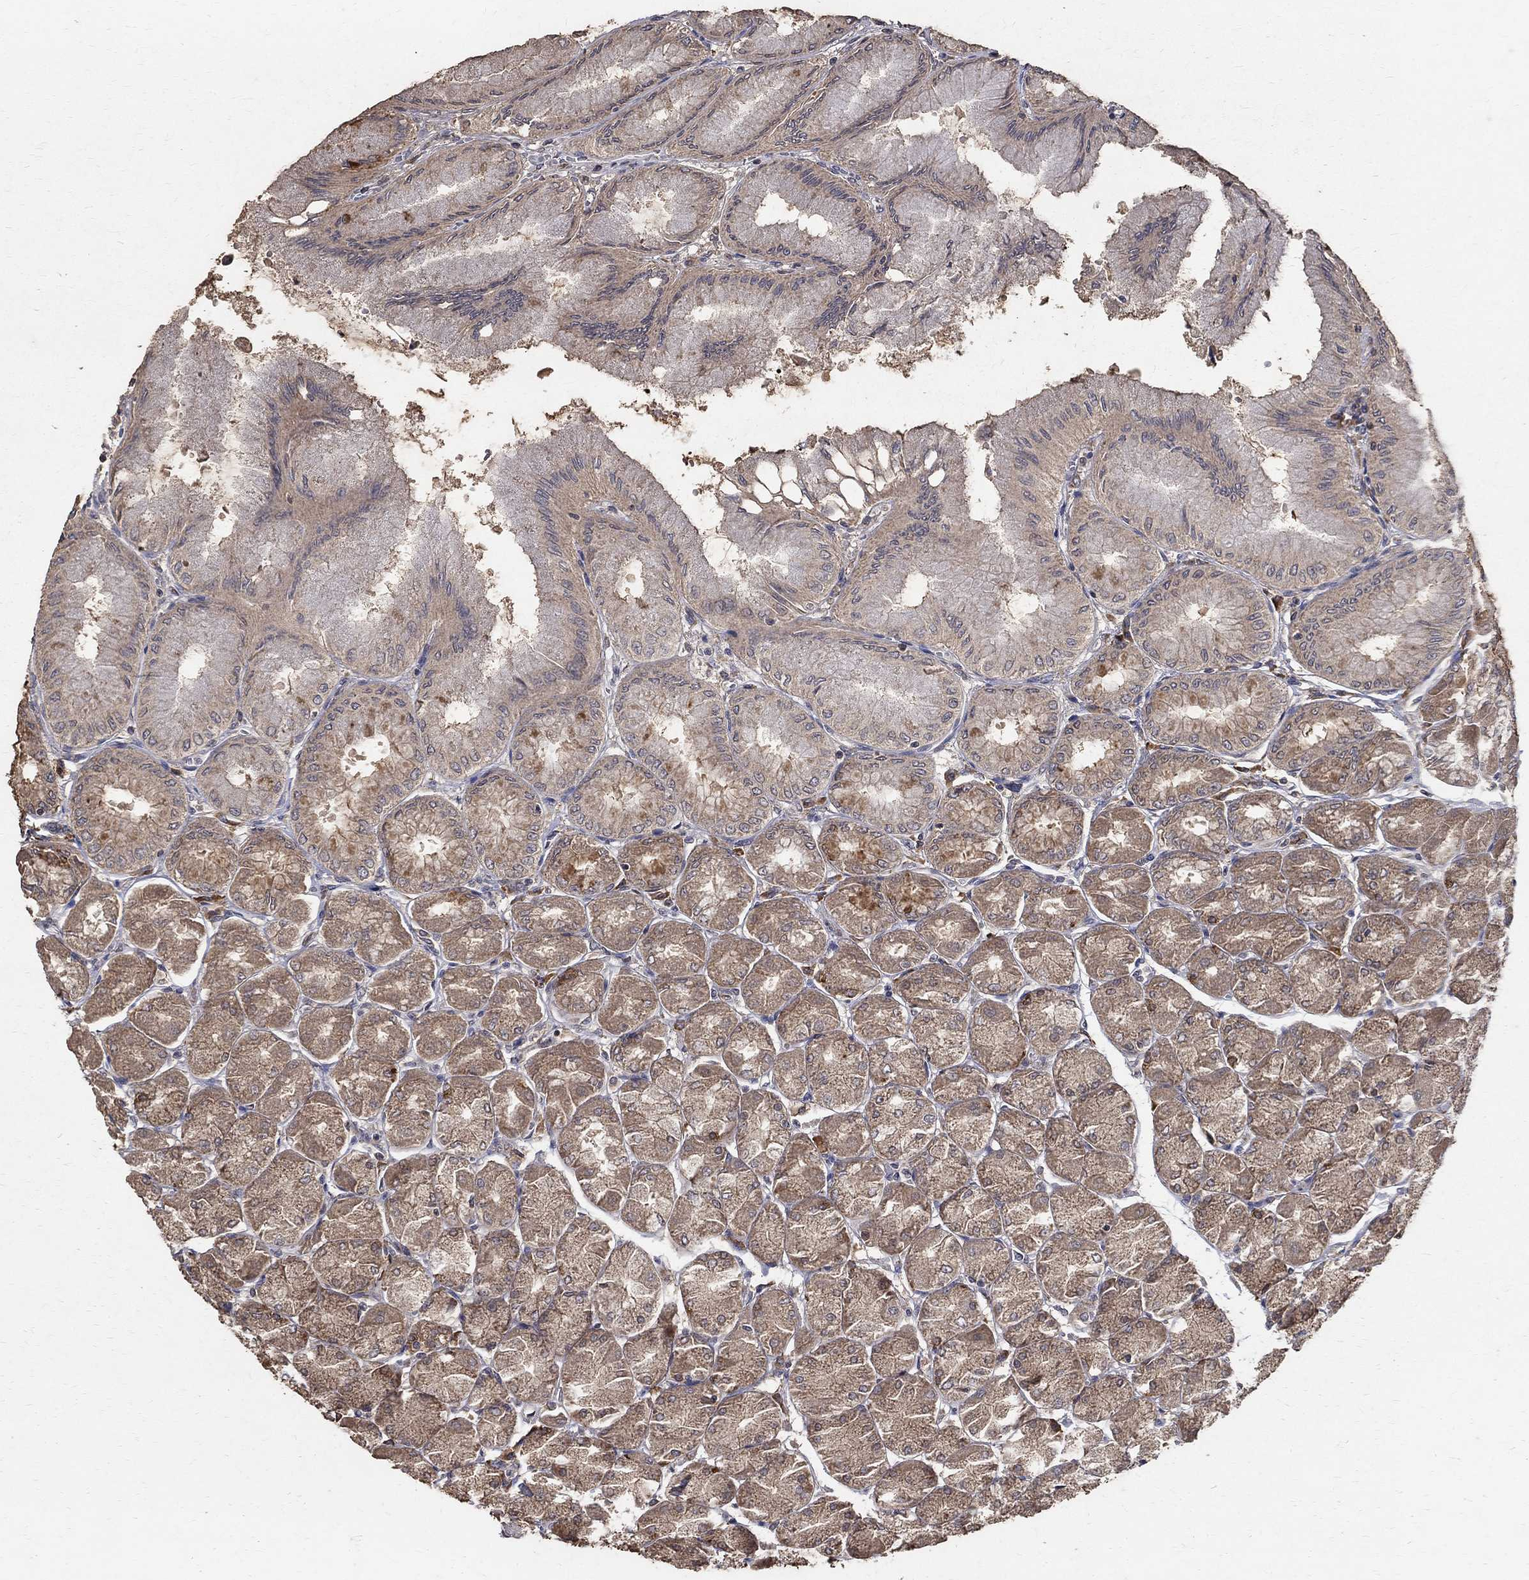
{"staining": {"intensity": "moderate", "quantity": "<25%", "location": "cytoplasmic/membranous"}, "tissue": "stomach", "cell_type": "Glandular cells", "image_type": "normal", "snomed": [{"axis": "morphology", "description": "Normal tissue, NOS"}, {"axis": "topography", "description": "Stomach, upper"}], "caption": "A brown stain shows moderate cytoplasmic/membranous staining of a protein in glandular cells of normal human stomach.", "gene": "C17orf75", "patient": {"sex": "male", "age": 60}}